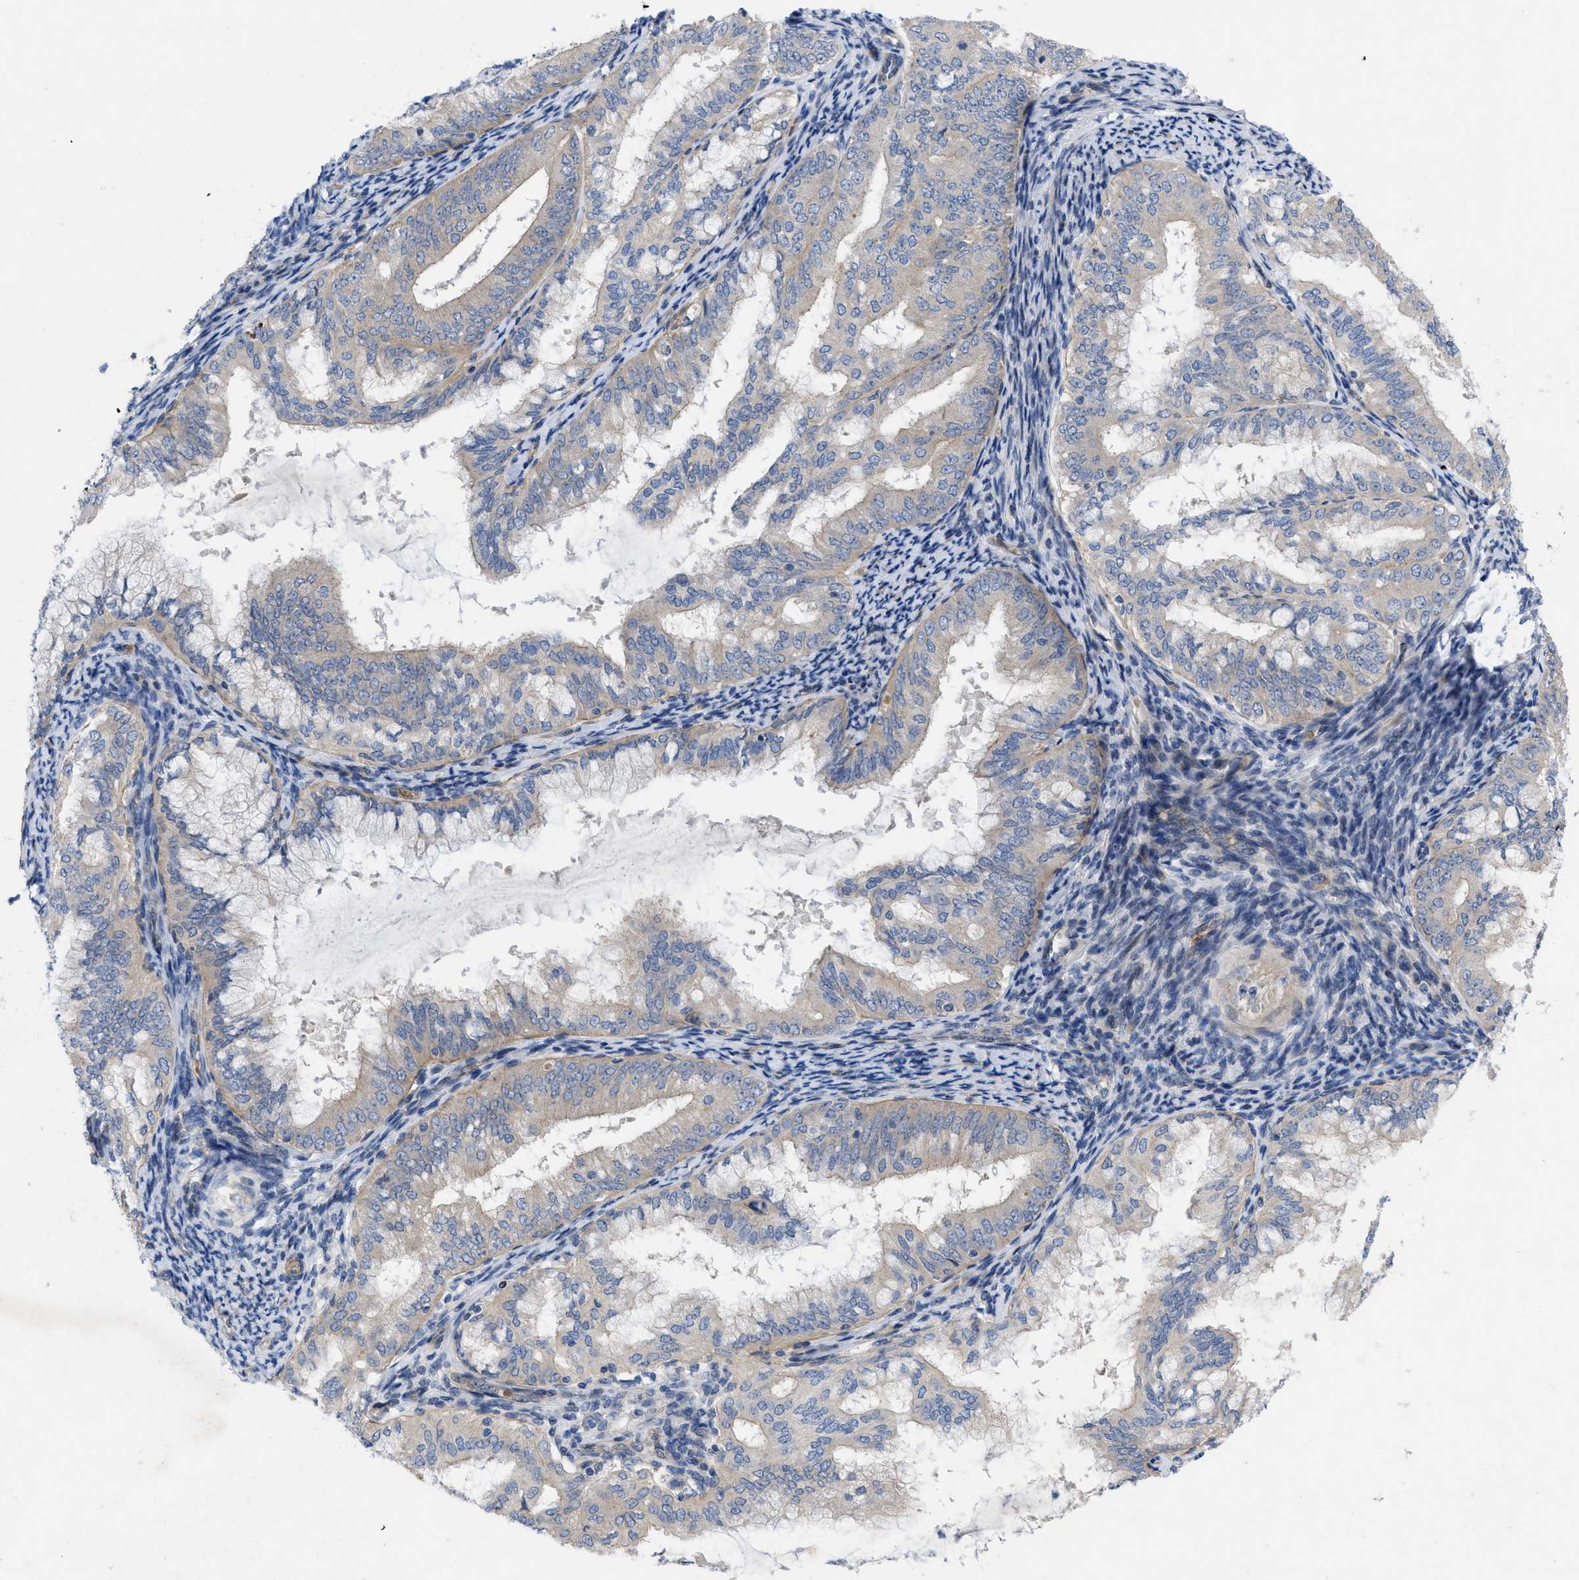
{"staining": {"intensity": "negative", "quantity": "none", "location": "none"}, "tissue": "endometrial cancer", "cell_type": "Tumor cells", "image_type": "cancer", "snomed": [{"axis": "morphology", "description": "Adenocarcinoma, NOS"}, {"axis": "topography", "description": "Endometrium"}], "caption": "Protein analysis of endometrial cancer (adenocarcinoma) displays no significant staining in tumor cells.", "gene": "NDEL1", "patient": {"sex": "female", "age": 63}}